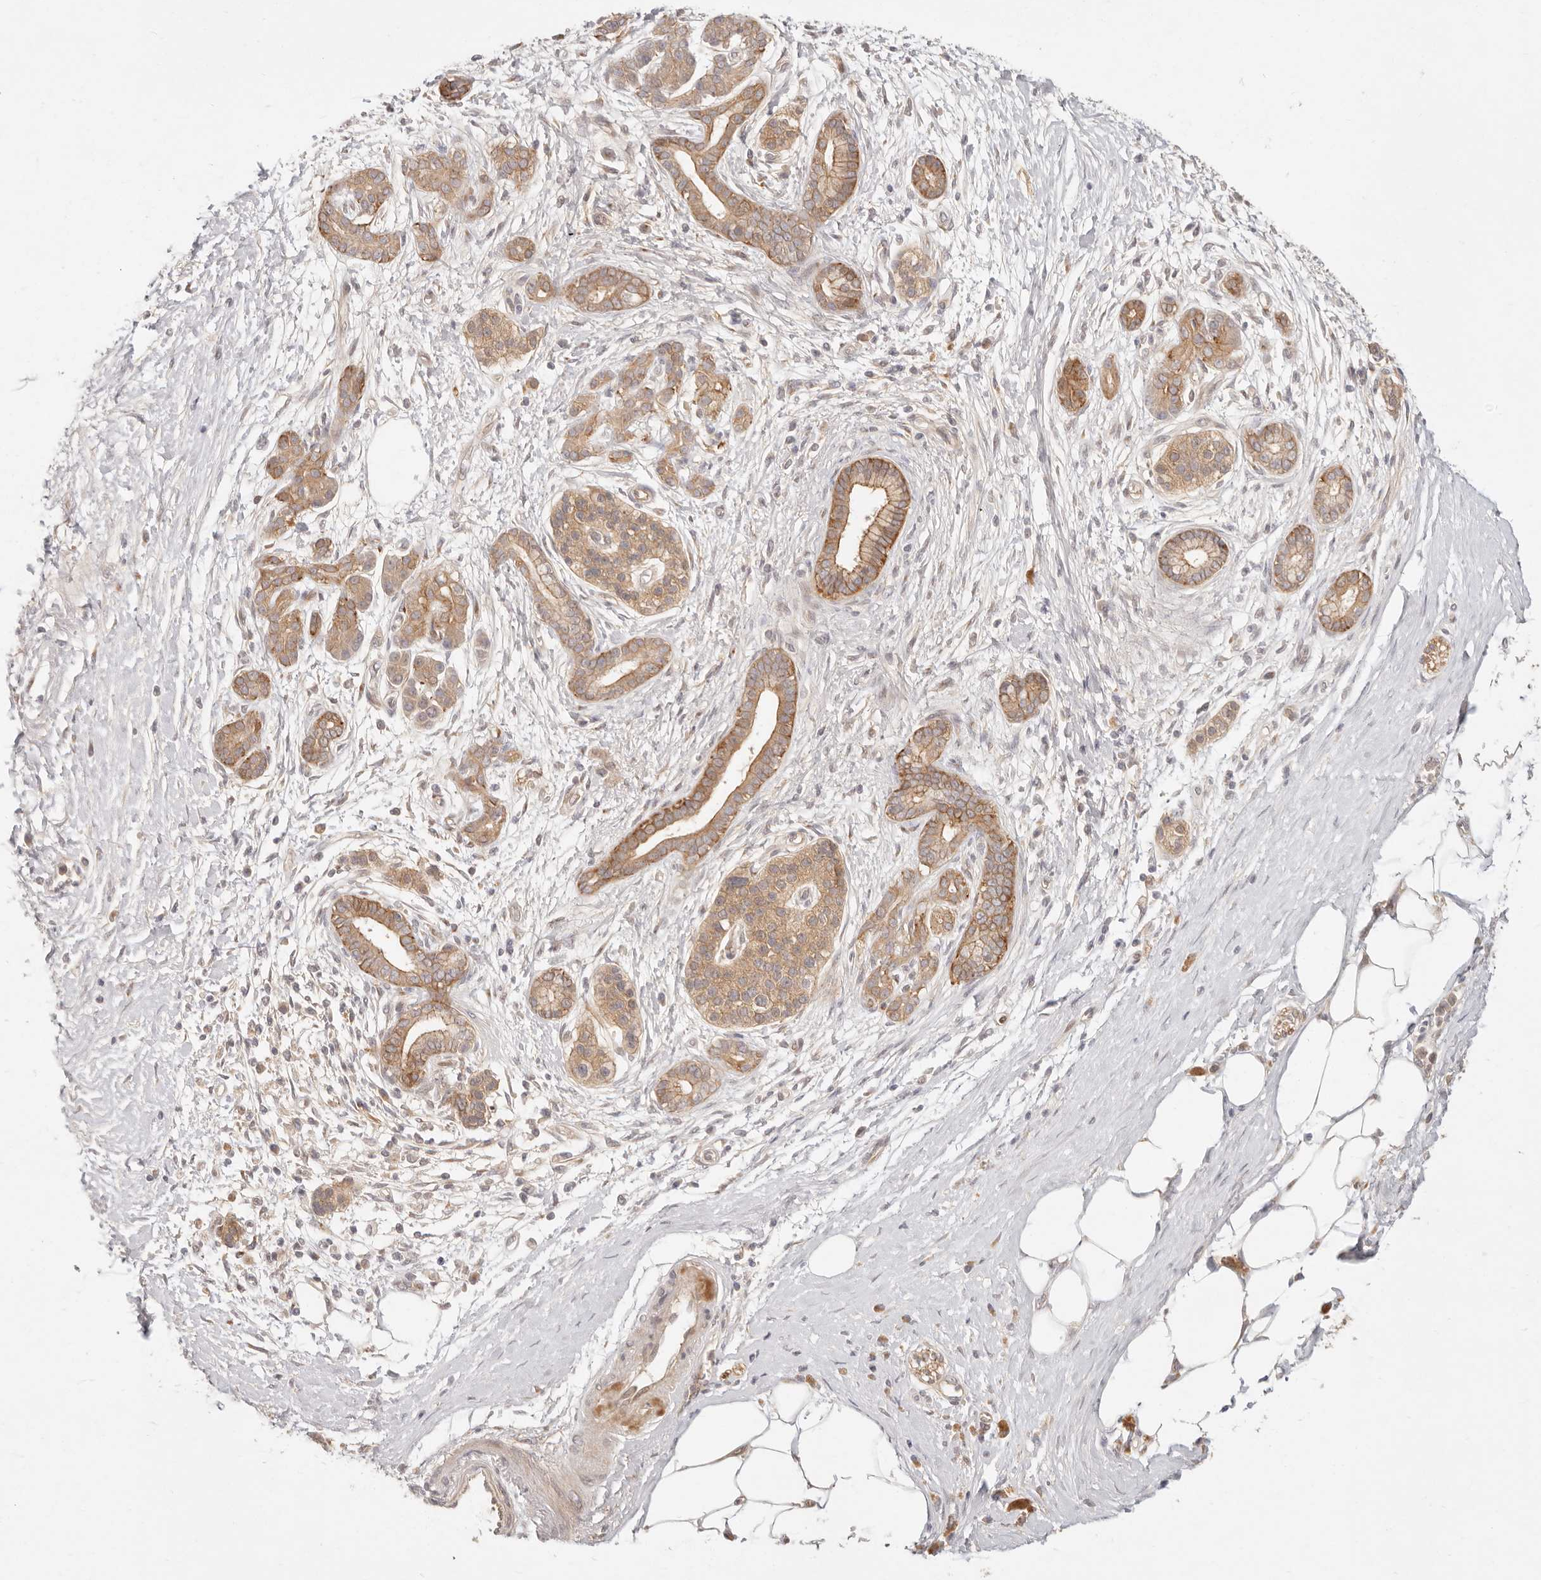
{"staining": {"intensity": "moderate", "quantity": ">75%", "location": "cytoplasmic/membranous"}, "tissue": "pancreatic cancer", "cell_type": "Tumor cells", "image_type": "cancer", "snomed": [{"axis": "morphology", "description": "Adenocarcinoma, NOS"}, {"axis": "topography", "description": "Pancreas"}], "caption": "Pancreatic cancer (adenocarcinoma) stained with a brown dye exhibits moderate cytoplasmic/membranous positive expression in approximately >75% of tumor cells.", "gene": "PPP1R3B", "patient": {"sex": "male", "age": 58}}